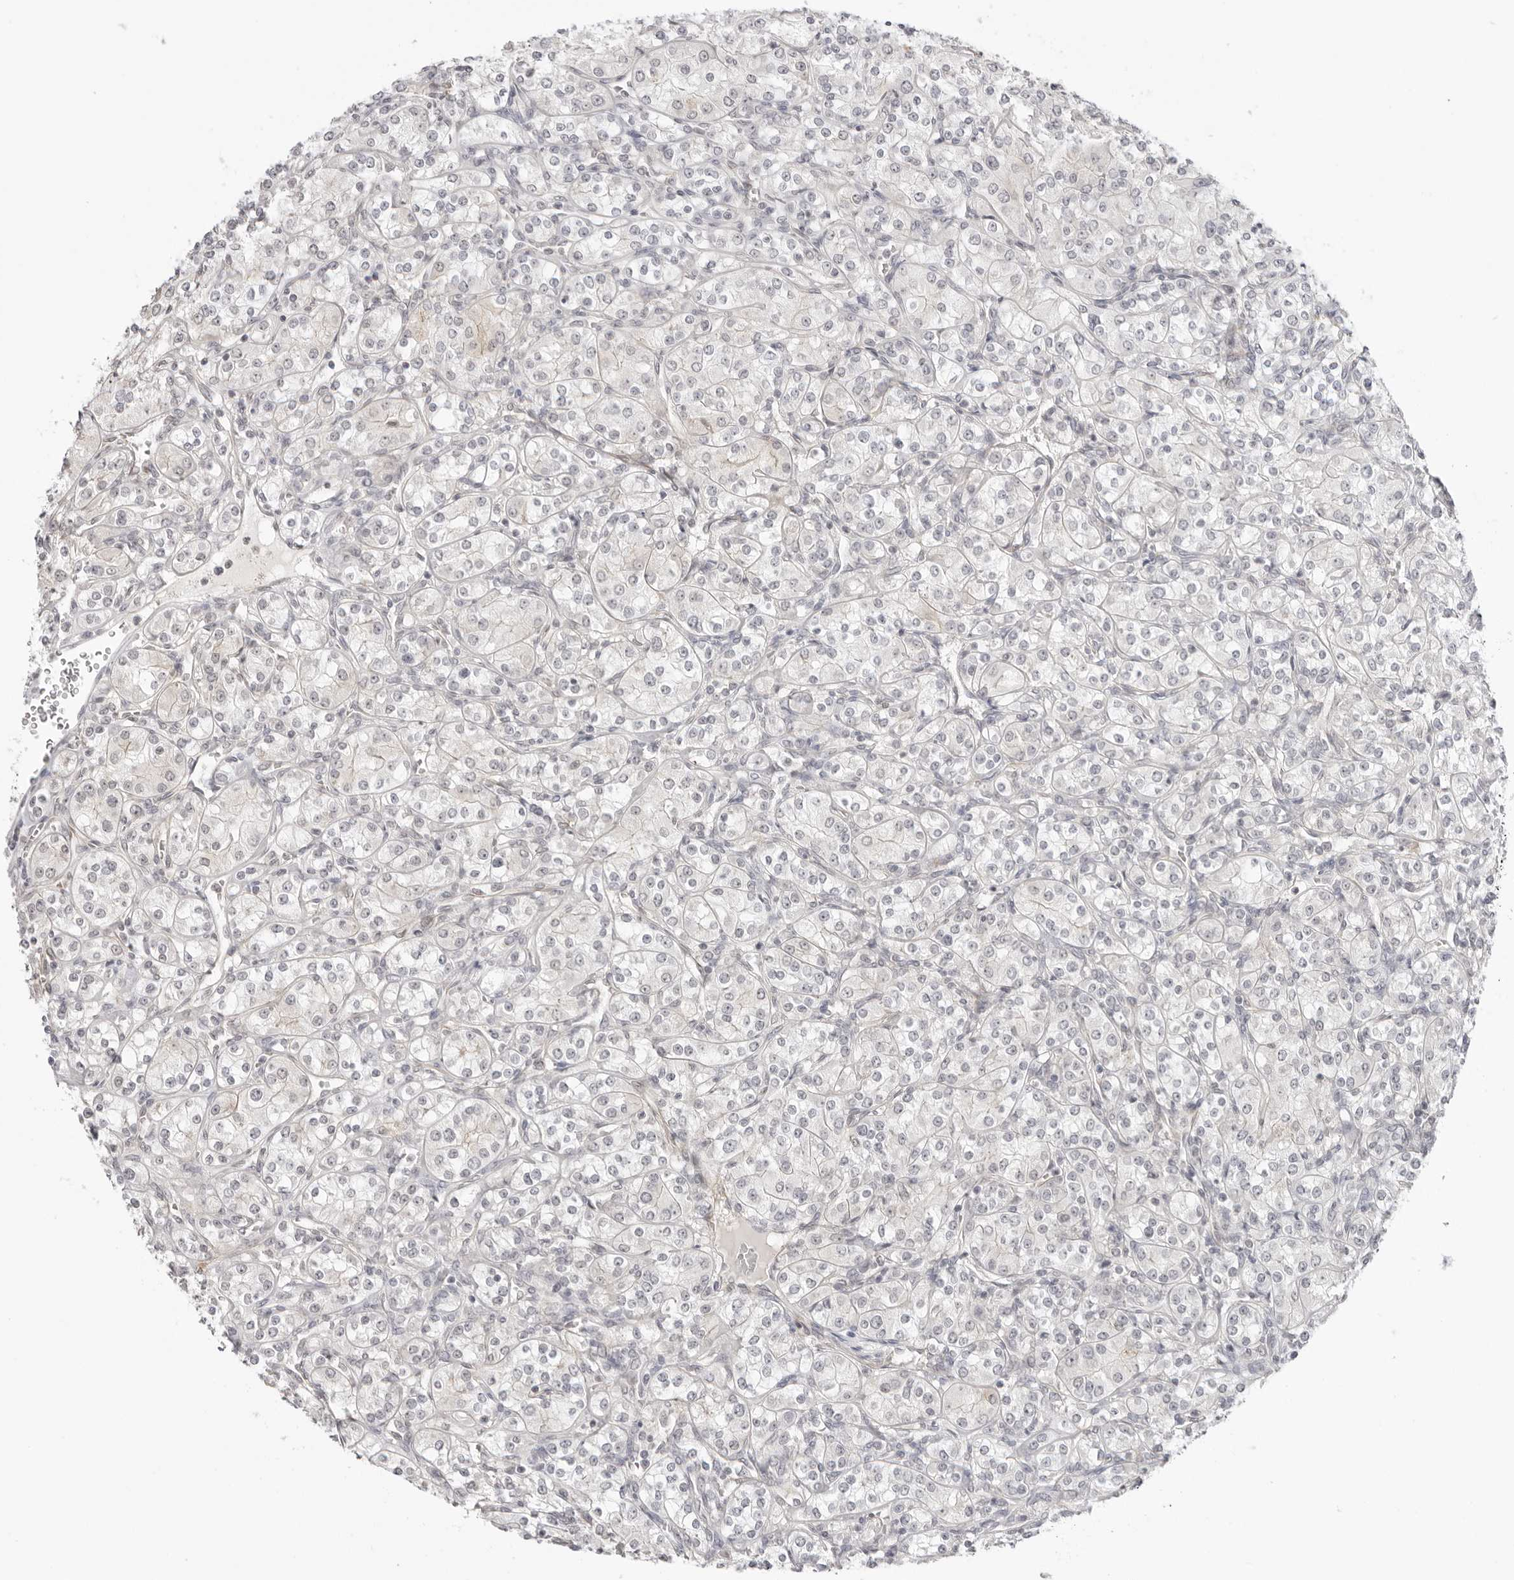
{"staining": {"intensity": "moderate", "quantity": "<25%", "location": "cytoplasmic/membranous"}, "tissue": "renal cancer", "cell_type": "Tumor cells", "image_type": "cancer", "snomed": [{"axis": "morphology", "description": "Adenocarcinoma, NOS"}, {"axis": "topography", "description": "Kidney"}], "caption": "Protein staining by IHC demonstrates moderate cytoplasmic/membranous staining in approximately <25% of tumor cells in renal adenocarcinoma. (DAB (3,3'-diaminobenzidine) IHC, brown staining for protein, blue staining for nuclei).", "gene": "TRAPPC3", "patient": {"sex": "male", "age": 77}}